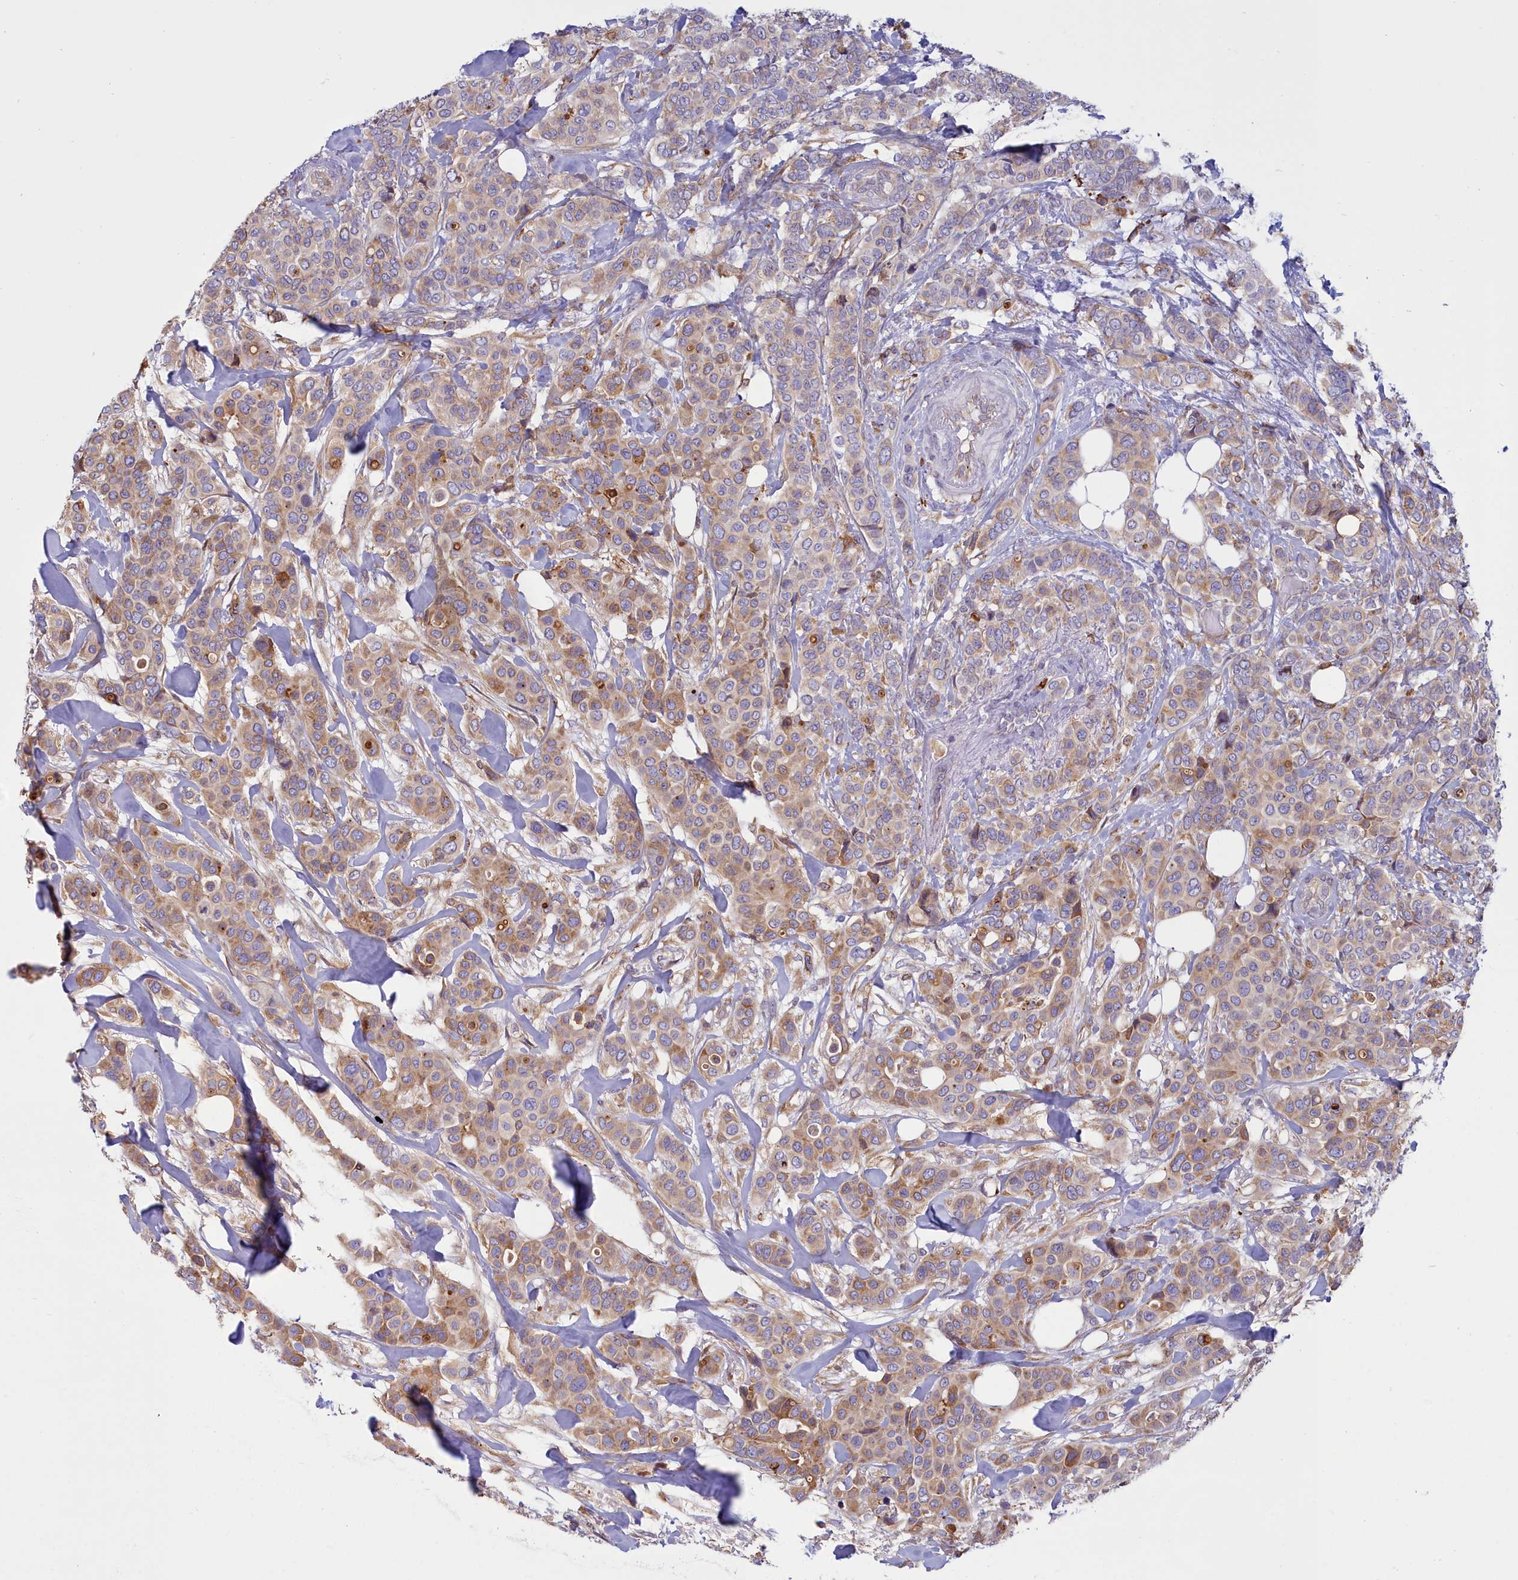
{"staining": {"intensity": "moderate", "quantity": ">75%", "location": "cytoplasmic/membranous"}, "tissue": "breast cancer", "cell_type": "Tumor cells", "image_type": "cancer", "snomed": [{"axis": "morphology", "description": "Lobular carcinoma"}, {"axis": "topography", "description": "Breast"}], "caption": "The photomicrograph reveals immunohistochemical staining of breast lobular carcinoma. There is moderate cytoplasmic/membranous staining is appreciated in about >75% of tumor cells.", "gene": "HM13", "patient": {"sex": "female", "age": 51}}